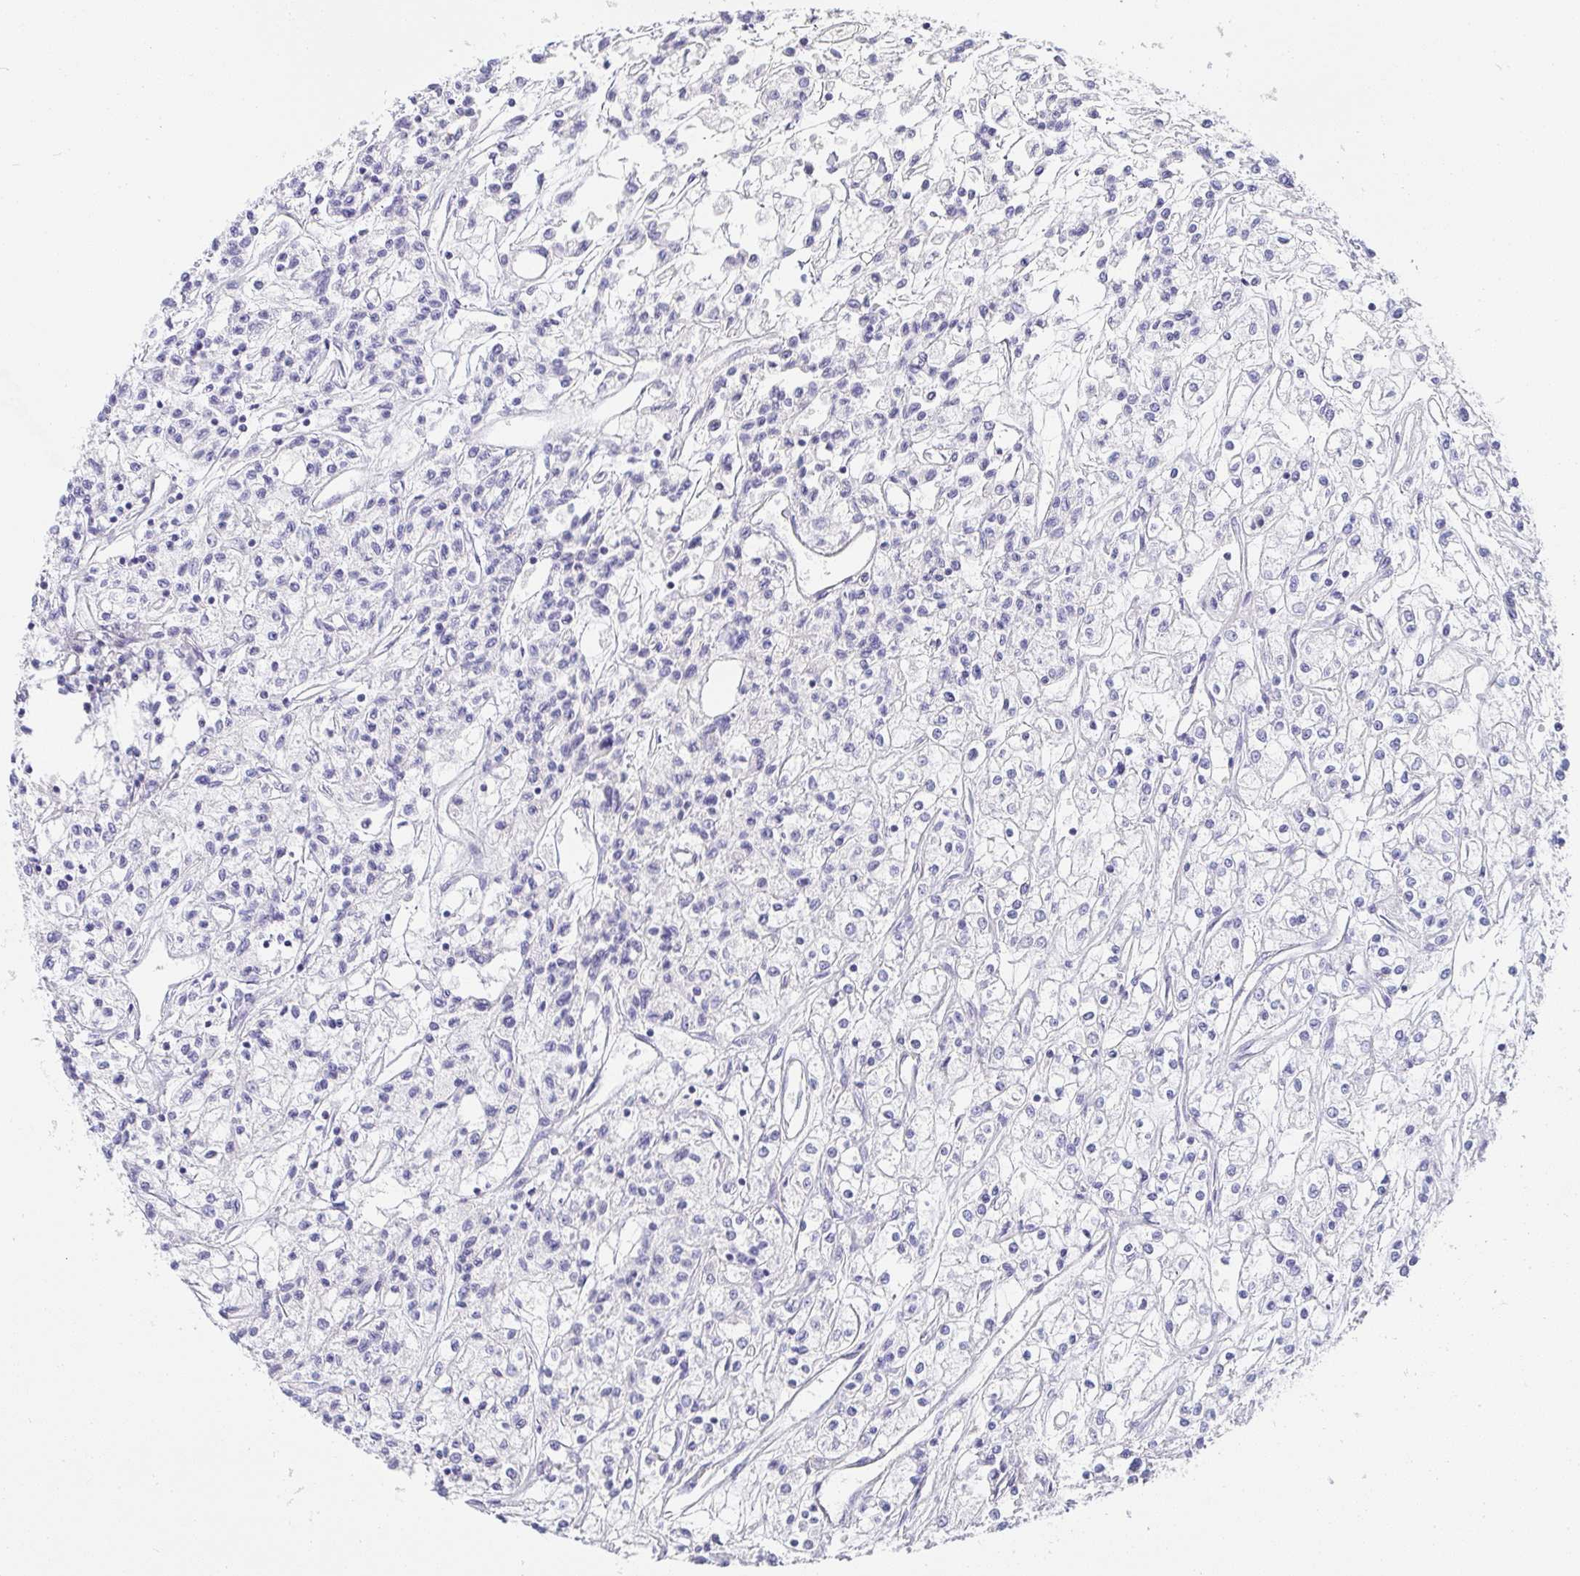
{"staining": {"intensity": "negative", "quantity": "none", "location": "none"}, "tissue": "renal cancer", "cell_type": "Tumor cells", "image_type": "cancer", "snomed": [{"axis": "morphology", "description": "Adenocarcinoma, NOS"}, {"axis": "topography", "description": "Kidney"}], "caption": "Immunohistochemical staining of renal adenocarcinoma shows no significant positivity in tumor cells. (Brightfield microscopy of DAB immunohistochemistry (IHC) at high magnification).", "gene": "PRND", "patient": {"sex": "female", "age": 59}}